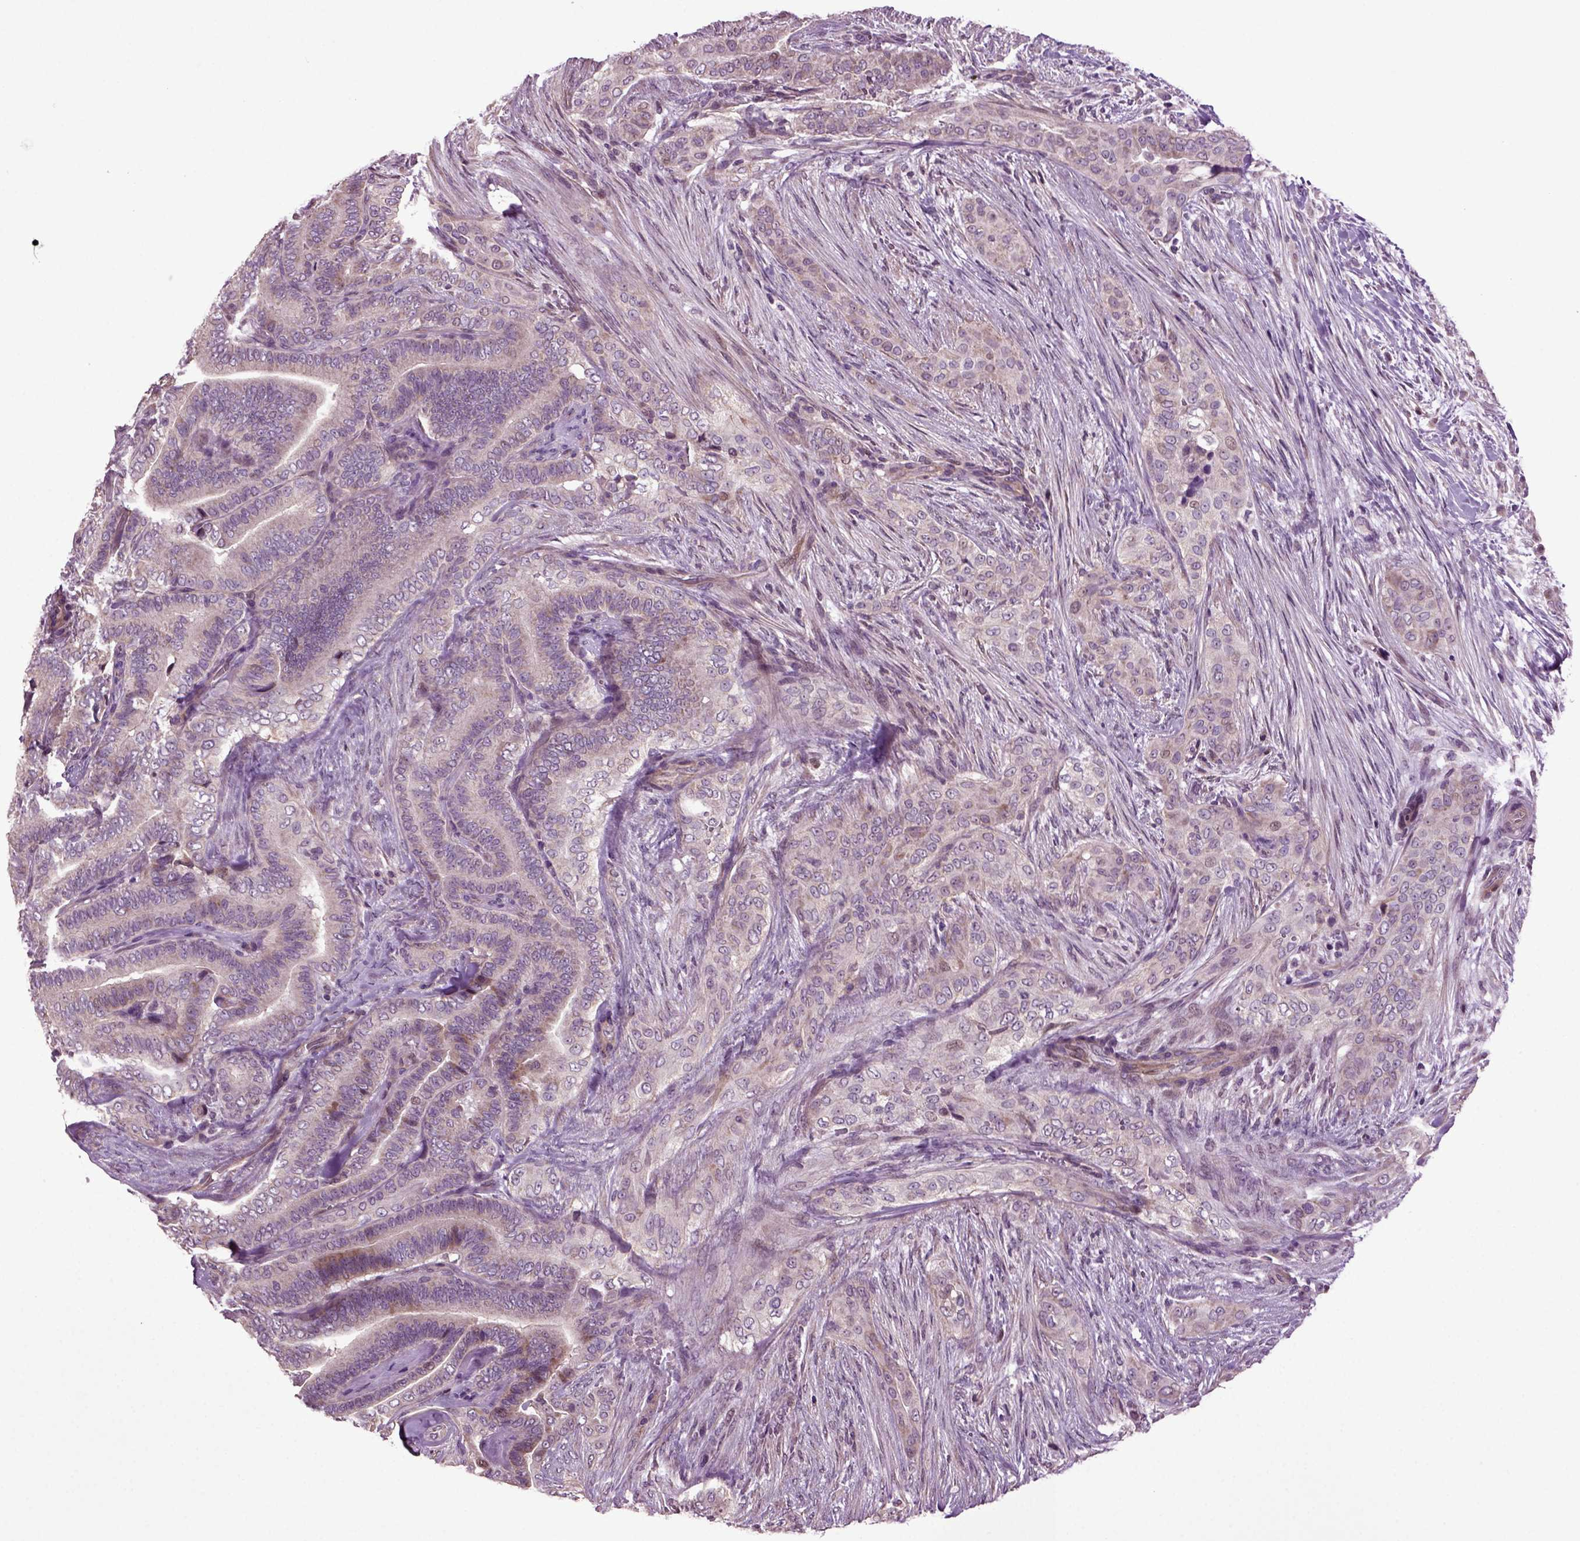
{"staining": {"intensity": "moderate", "quantity": "<25%", "location": "cytoplasmic/membranous"}, "tissue": "thyroid cancer", "cell_type": "Tumor cells", "image_type": "cancer", "snomed": [{"axis": "morphology", "description": "Papillary adenocarcinoma, NOS"}, {"axis": "topography", "description": "Thyroid gland"}], "caption": "Thyroid papillary adenocarcinoma stained with a protein marker displays moderate staining in tumor cells.", "gene": "HAGHL", "patient": {"sex": "male", "age": 61}}